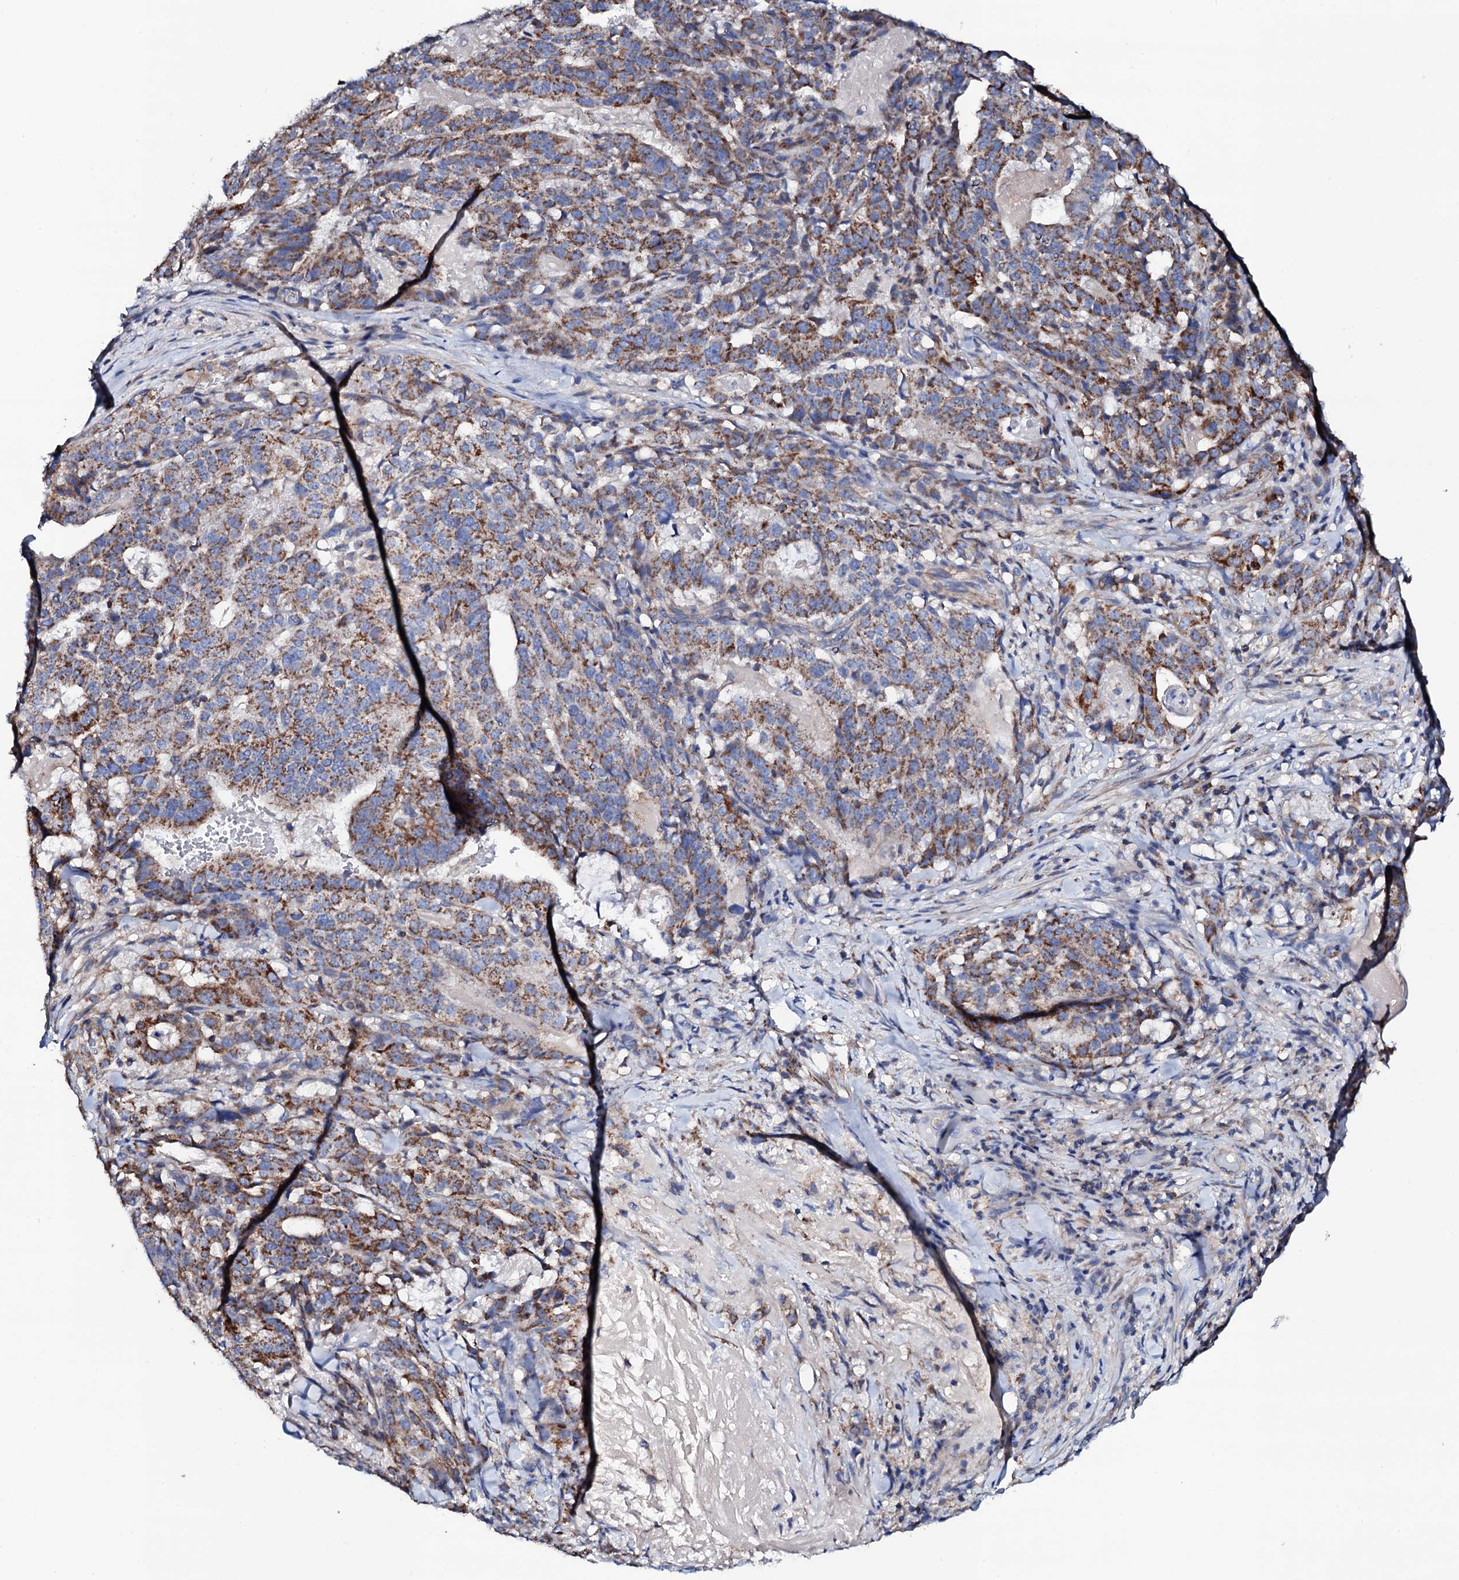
{"staining": {"intensity": "moderate", "quantity": "25%-75%", "location": "cytoplasmic/membranous"}, "tissue": "stomach cancer", "cell_type": "Tumor cells", "image_type": "cancer", "snomed": [{"axis": "morphology", "description": "Adenocarcinoma, NOS"}, {"axis": "topography", "description": "Stomach"}], "caption": "Tumor cells demonstrate medium levels of moderate cytoplasmic/membranous expression in about 25%-75% of cells in stomach adenocarcinoma.", "gene": "TCAF2", "patient": {"sex": "male", "age": 48}}